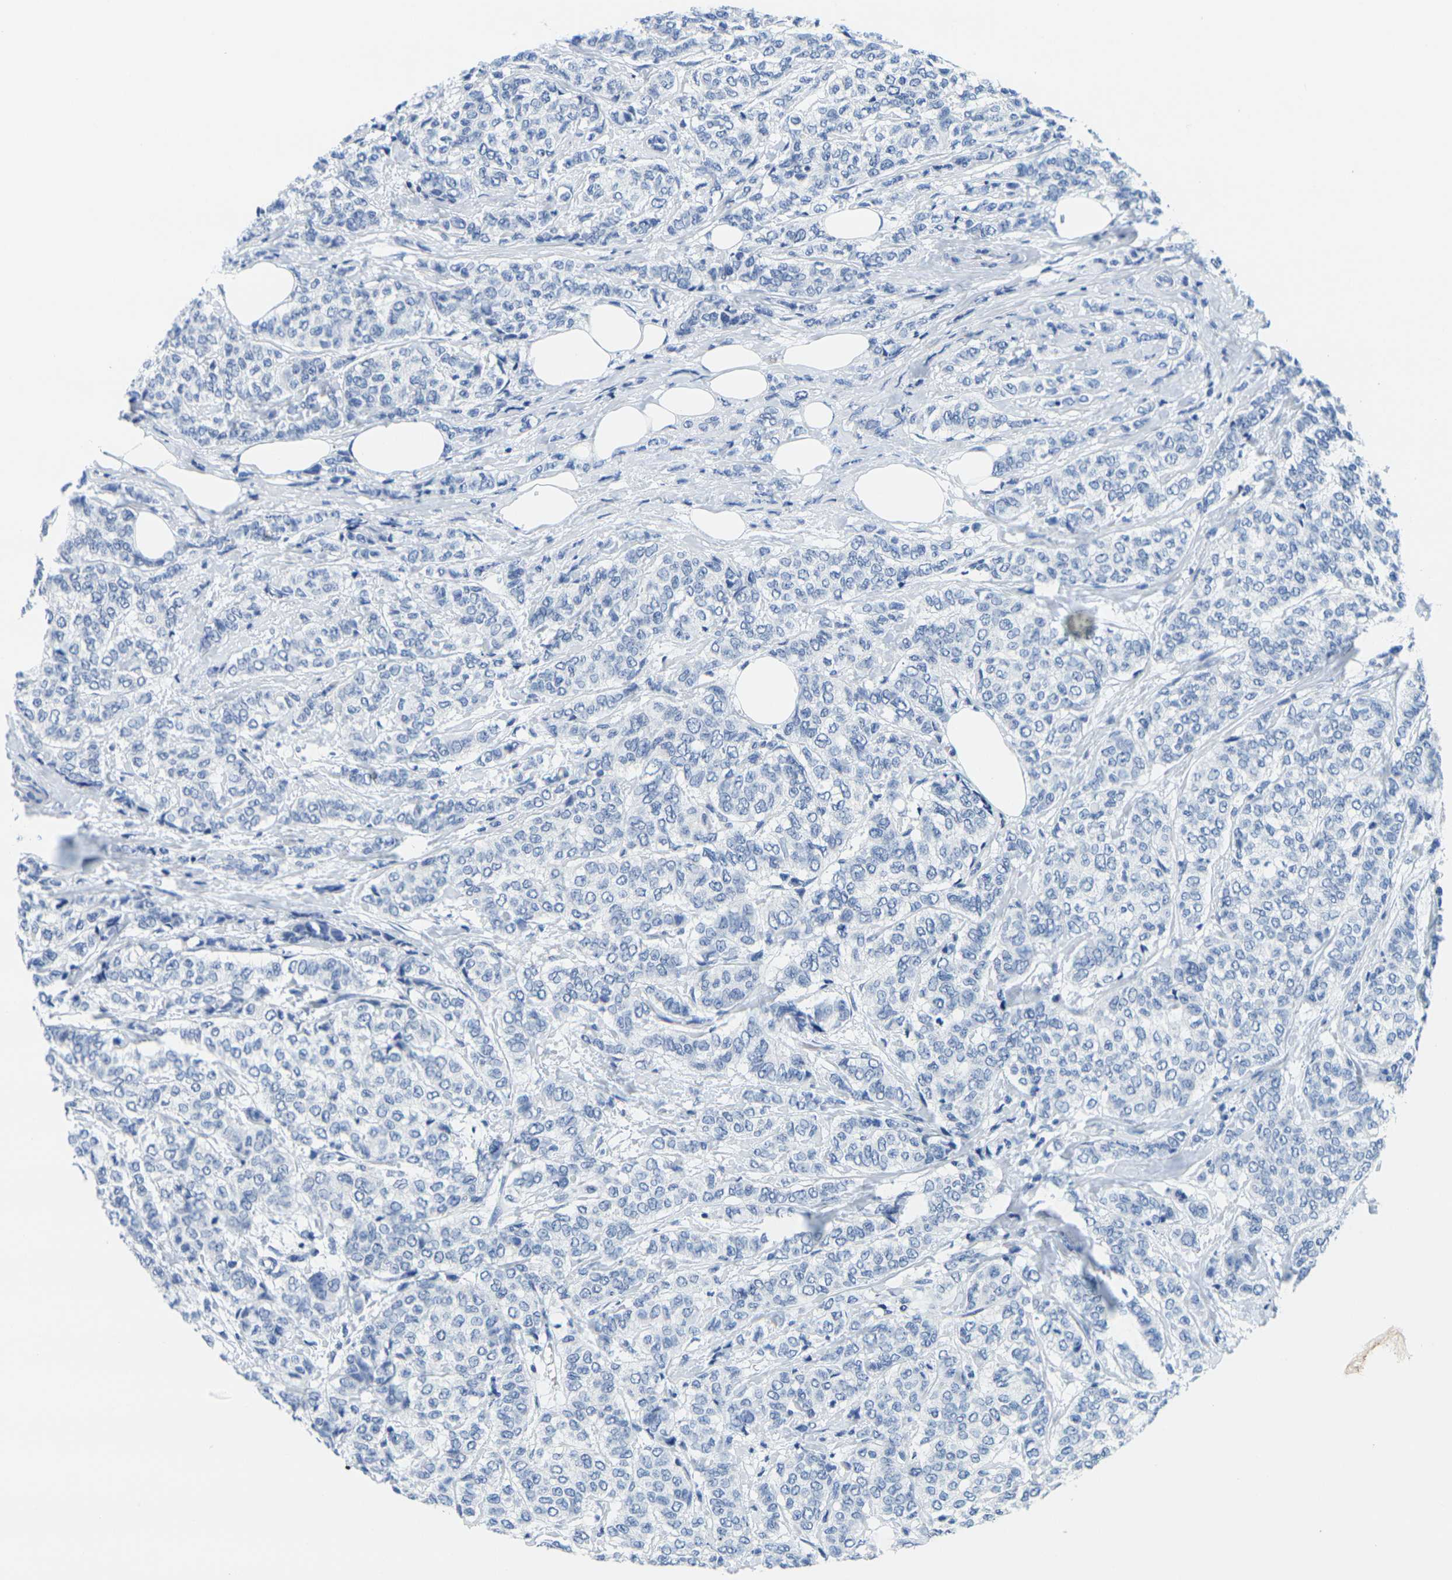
{"staining": {"intensity": "negative", "quantity": "none", "location": "none"}, "tissue": "breast cancer", "cell_type": "Tumor cells", "image_type": "cancer", "snomed": [{"axis": "morphology", "description": "Lobular carcinoma"}, {"axis": "topography", "description": "Breast"}], "caption": "Immunohistochemistry (IHC) of lobular carcinoma (breast) shows no staining in tumor cells.", "gene": "FAM3D", "patient": {"sex": "female", "age": 60}}